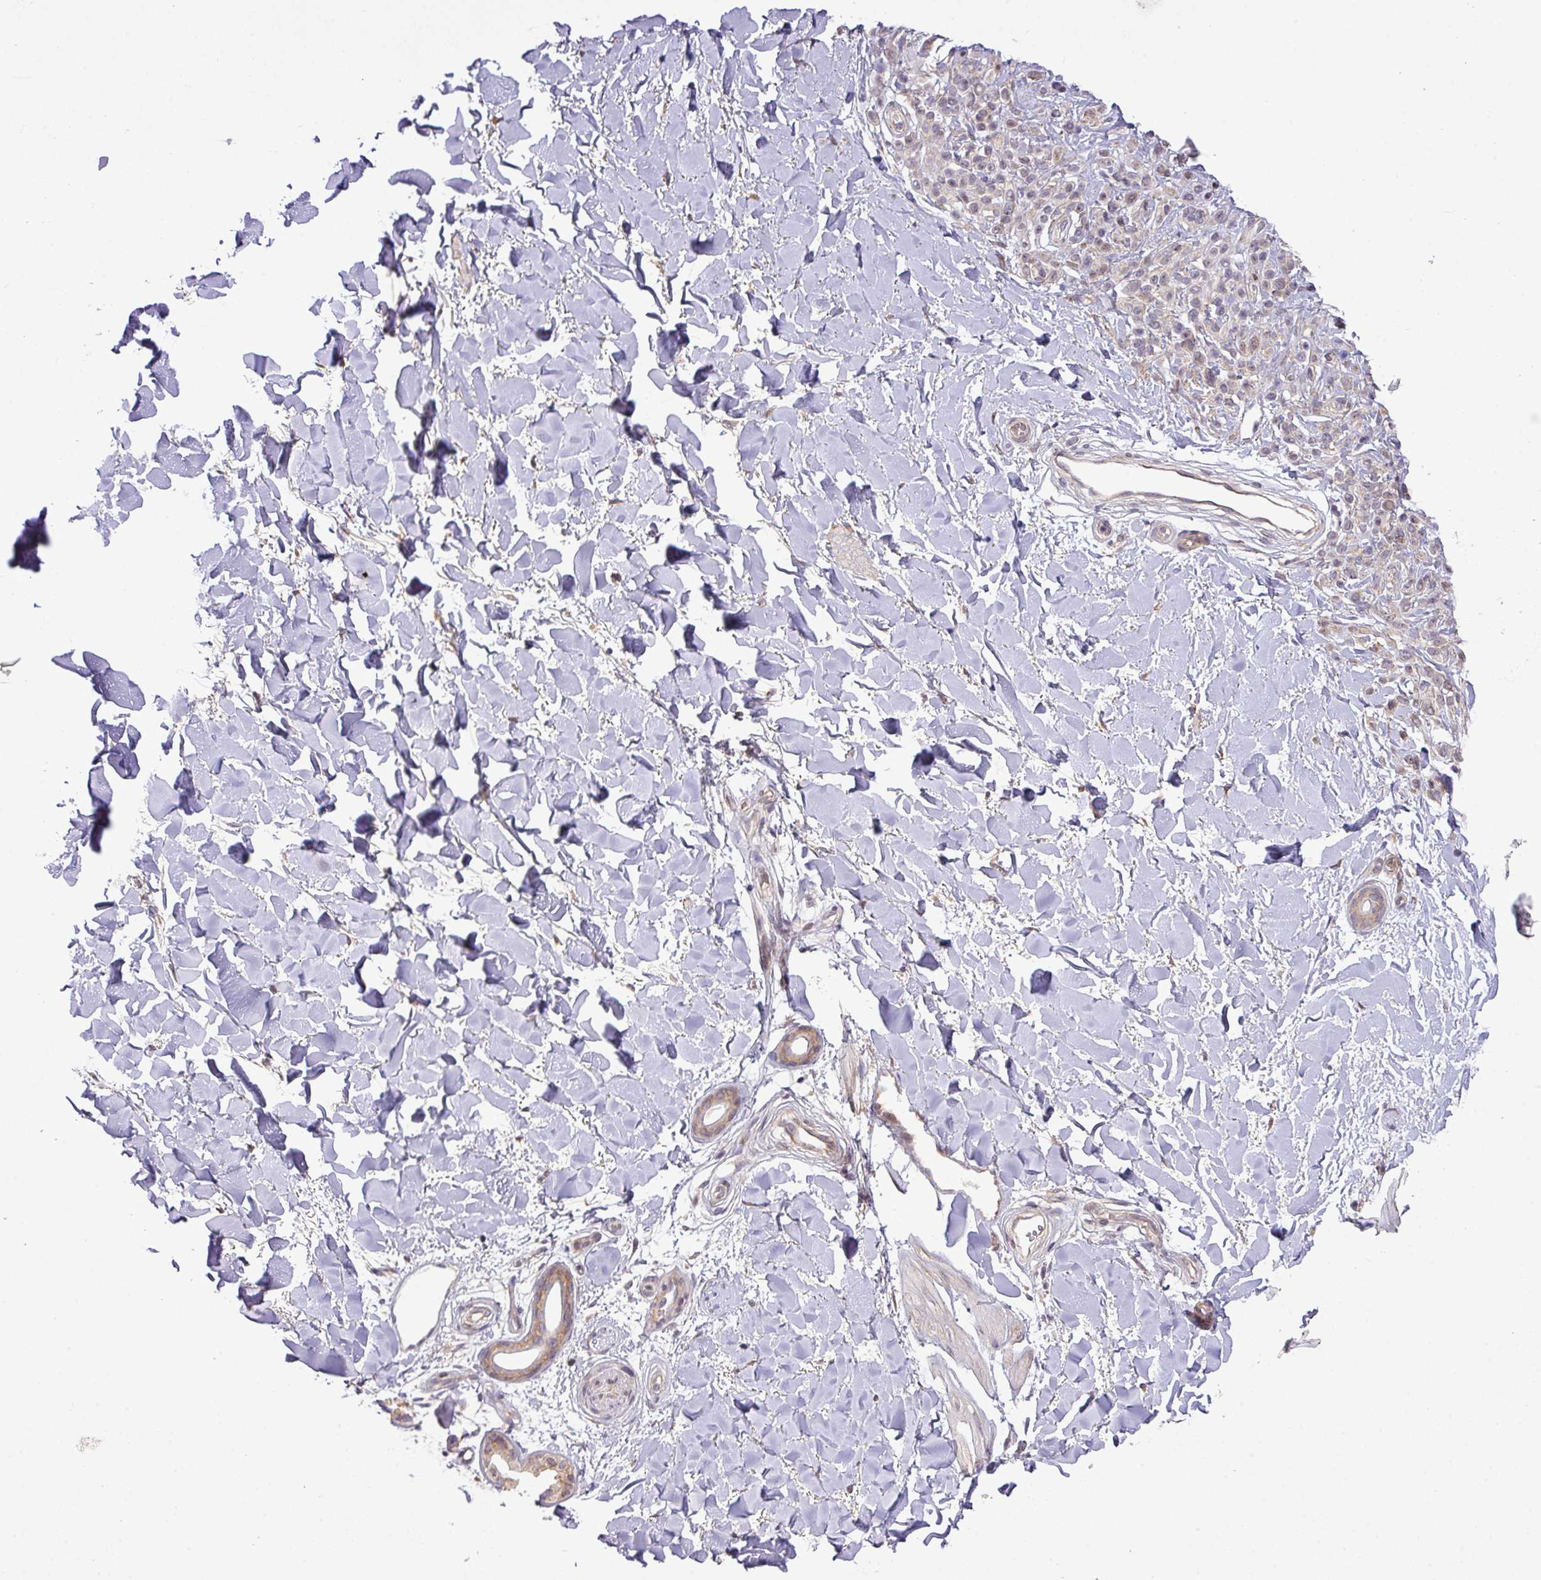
{"staining": {"intensity": "negative", "quantity": "none", "location": "none"}, "tissue": "melanoma", "cell_type": "Tumor cells", "image_type": "cancer", "snomed": [{"axis": "morphology", "description": "Malignant melanoma, NOS"}, {"axis": "topography", "description": "Skin"}], "caption": "This is an immunohistochemistry histopathology image of human melanoma. There is no expression in tumor cells.", "gene": "FAM222B", "patient": {"sex": "female", "age": 37}}